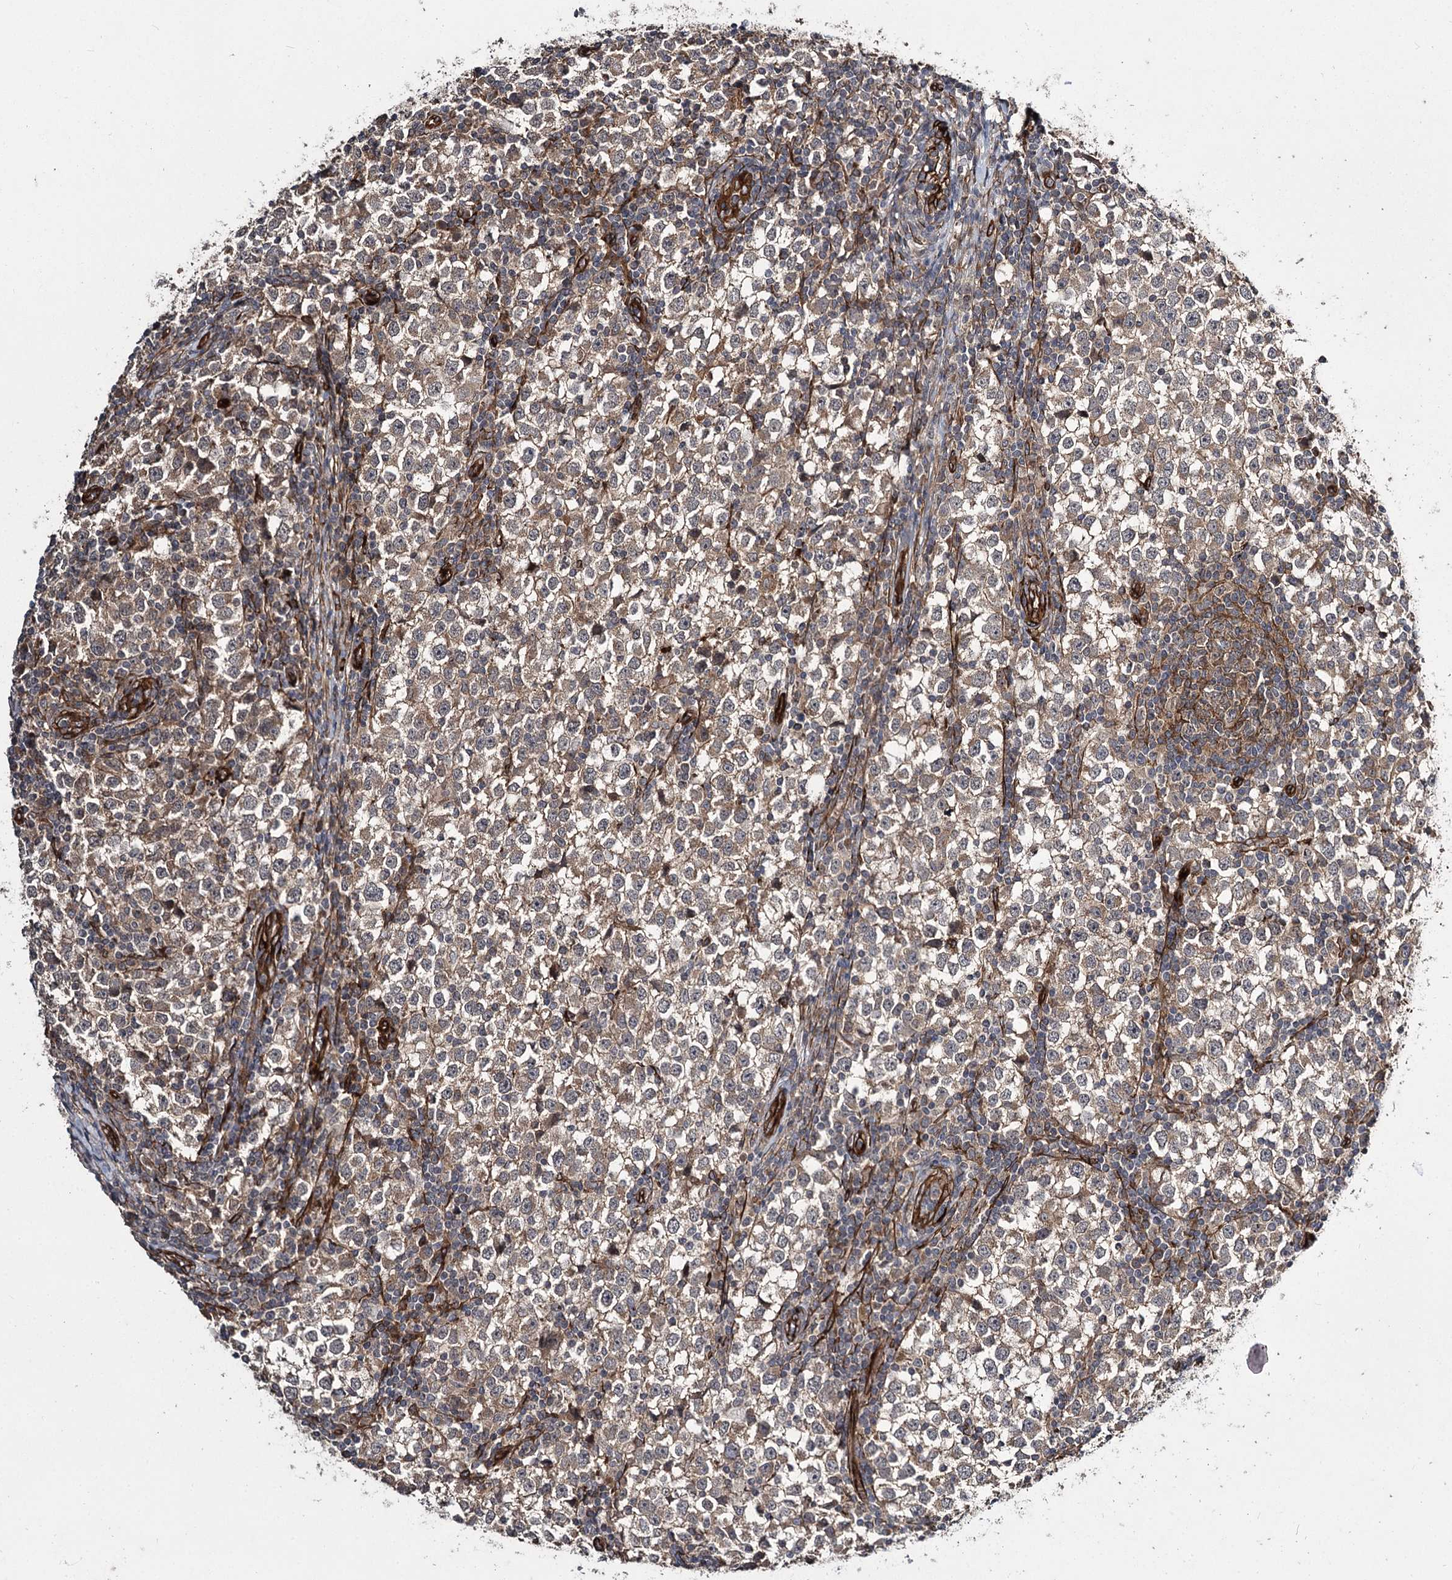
{"staining": {"intensity": "moderate", "quantity": ">75%", "location": "cytoplasmic/membranous"}, "tissue": "testis cancer", "cell_type": "Tumor cells", "image_type": "cancer", "snomed": [{"axis": "morphology", "description": "Seminoma, NOS"}, {"axis": "topography", "description": "Testis"}], "caption": "Protein expression analysis of human testis seminoma reveals moderate cytoplasmic/membranous staining in approximately >75% of tumor cells.", "gene": "MYO1C", "patient": {"sex": "male", "age": 65}}